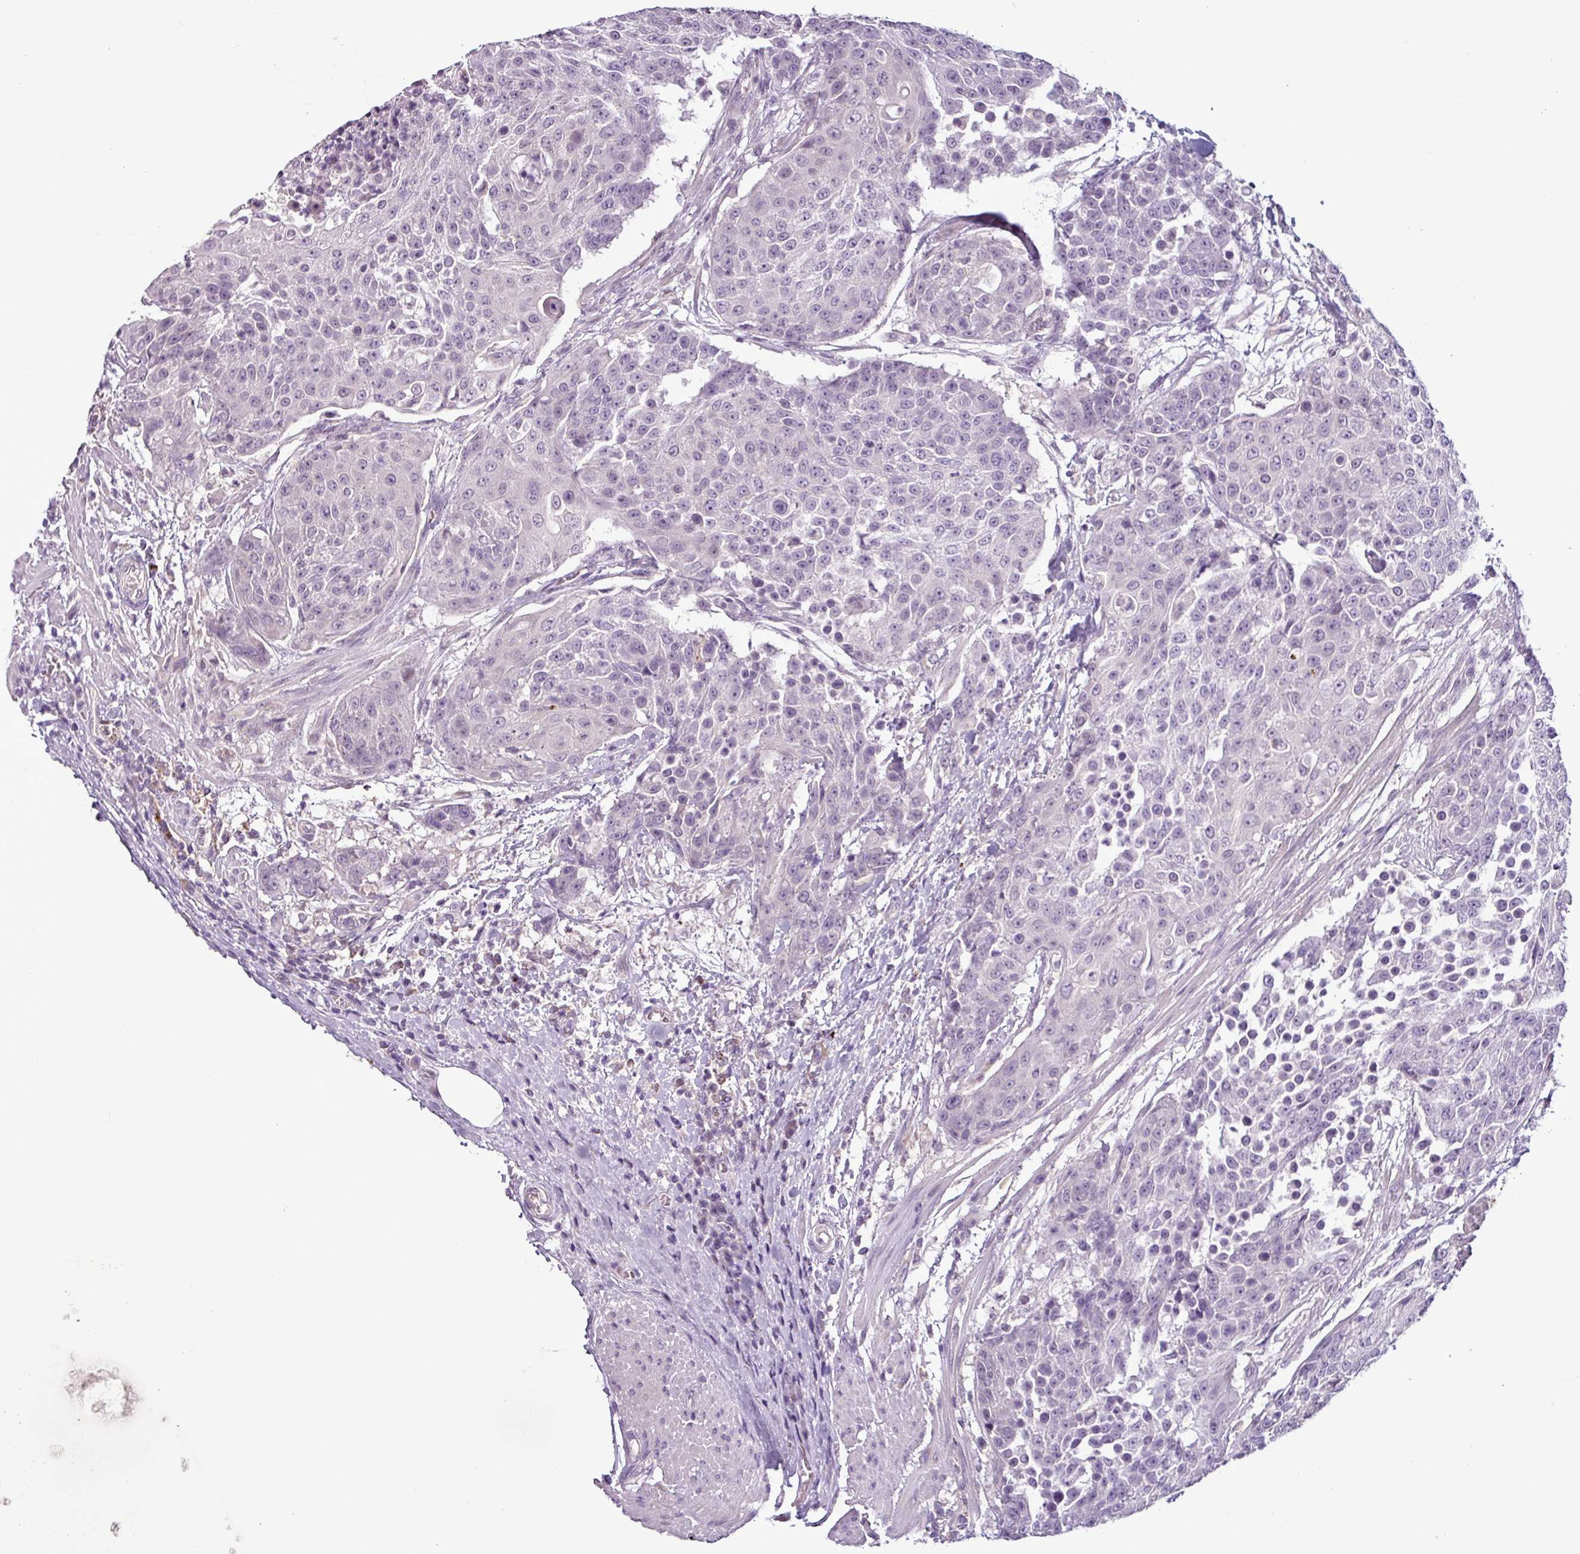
{"staining": {"intensity": "negative", "quantity": "none", "location": "none"}, "tissue": "urothelial cancer", "cell_type": "Tumor cells", "image_type": "cancer", "snomed": [{"axis": "morphology", "description": "Urothelial carcinoma, High grade"}, {"axis": "topography", "description": "Urinary bladder"}], "caption": "The micrograph reveals no significant positivity in tumor cells of urothelial carcinoma (high-grade).", "gene": "C9orf24", "patient": {"sex": "female", "age": 63}}